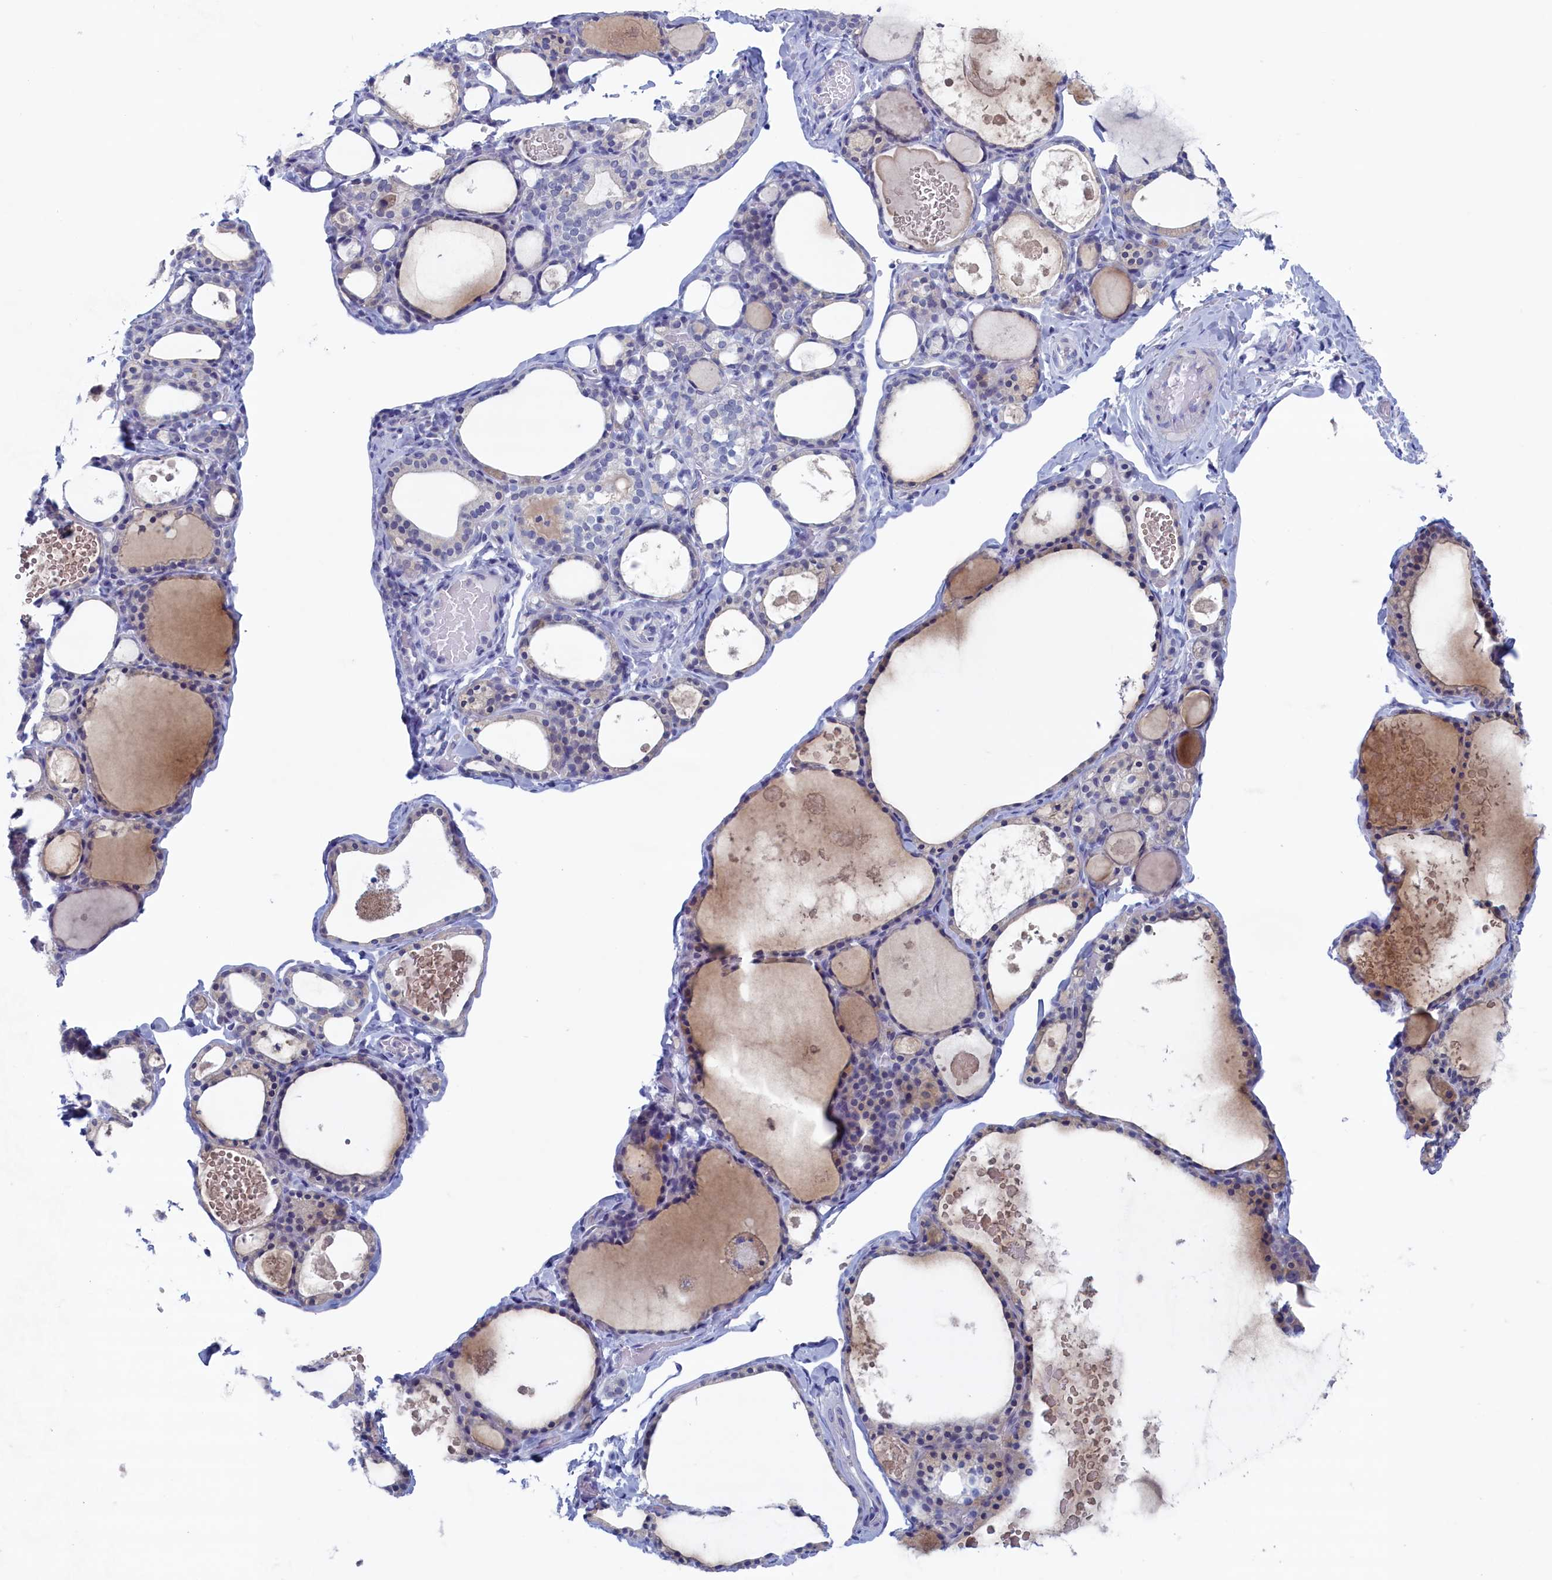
{"staining": {"intensity": "negative", "quantity": "none", "location": "none"}, "tissue": "thyroid gland", "cell_type": "Glandular cells", "image_type": "normal", "snomed": [{"axis": "morphology", "description": "Normal tissue, NOS"}, {"axis": "topography", "description": "Thyroid gland"}], "caption": "This is a micrograph of IHC staining of benign thyroid gland, which shows no staining in glandular cells. The staining is performed using DAB brown chromogen with nuclei counter-stained in using hematoxylin.", "gene": "WDR76", "patient": {"sex": "male", "age": 56}}